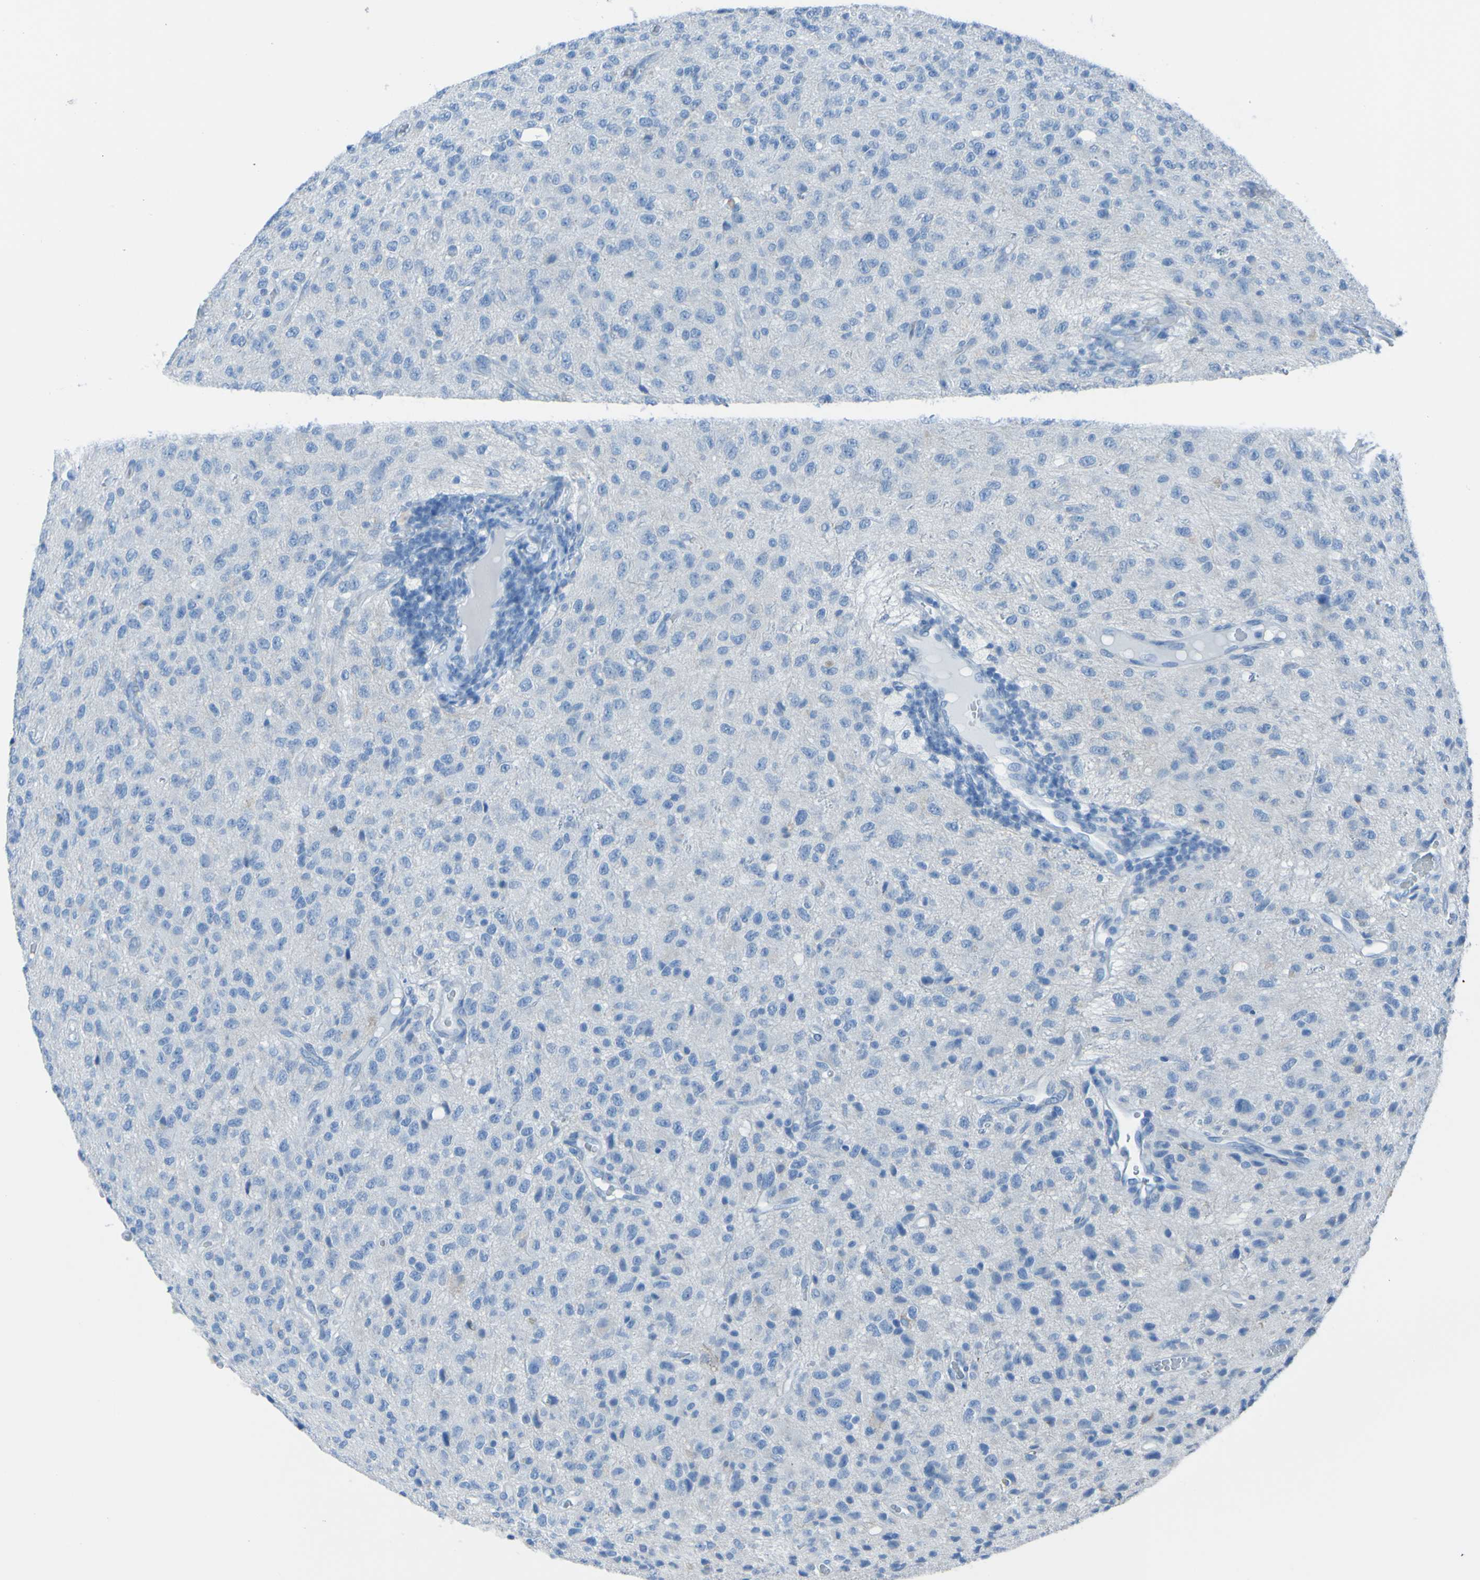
{"staining": {"intensity": "negative", "quantity": "none", "location": "none"}, "tissue": "glioma", "cell_type": "Tumor cells", "image_type": "cancer", "snomed": [{"axis": "morphology", "description": "Glioma, malignant, High grade"}, {"axis": "topography", "description": "pancreas cauda"}], "caption": "The histopathology image demonstrates no significant staining in tumor cells of glioma.", "gene": "ACMSD", "patient": {"sex": "male", "age": 60}}